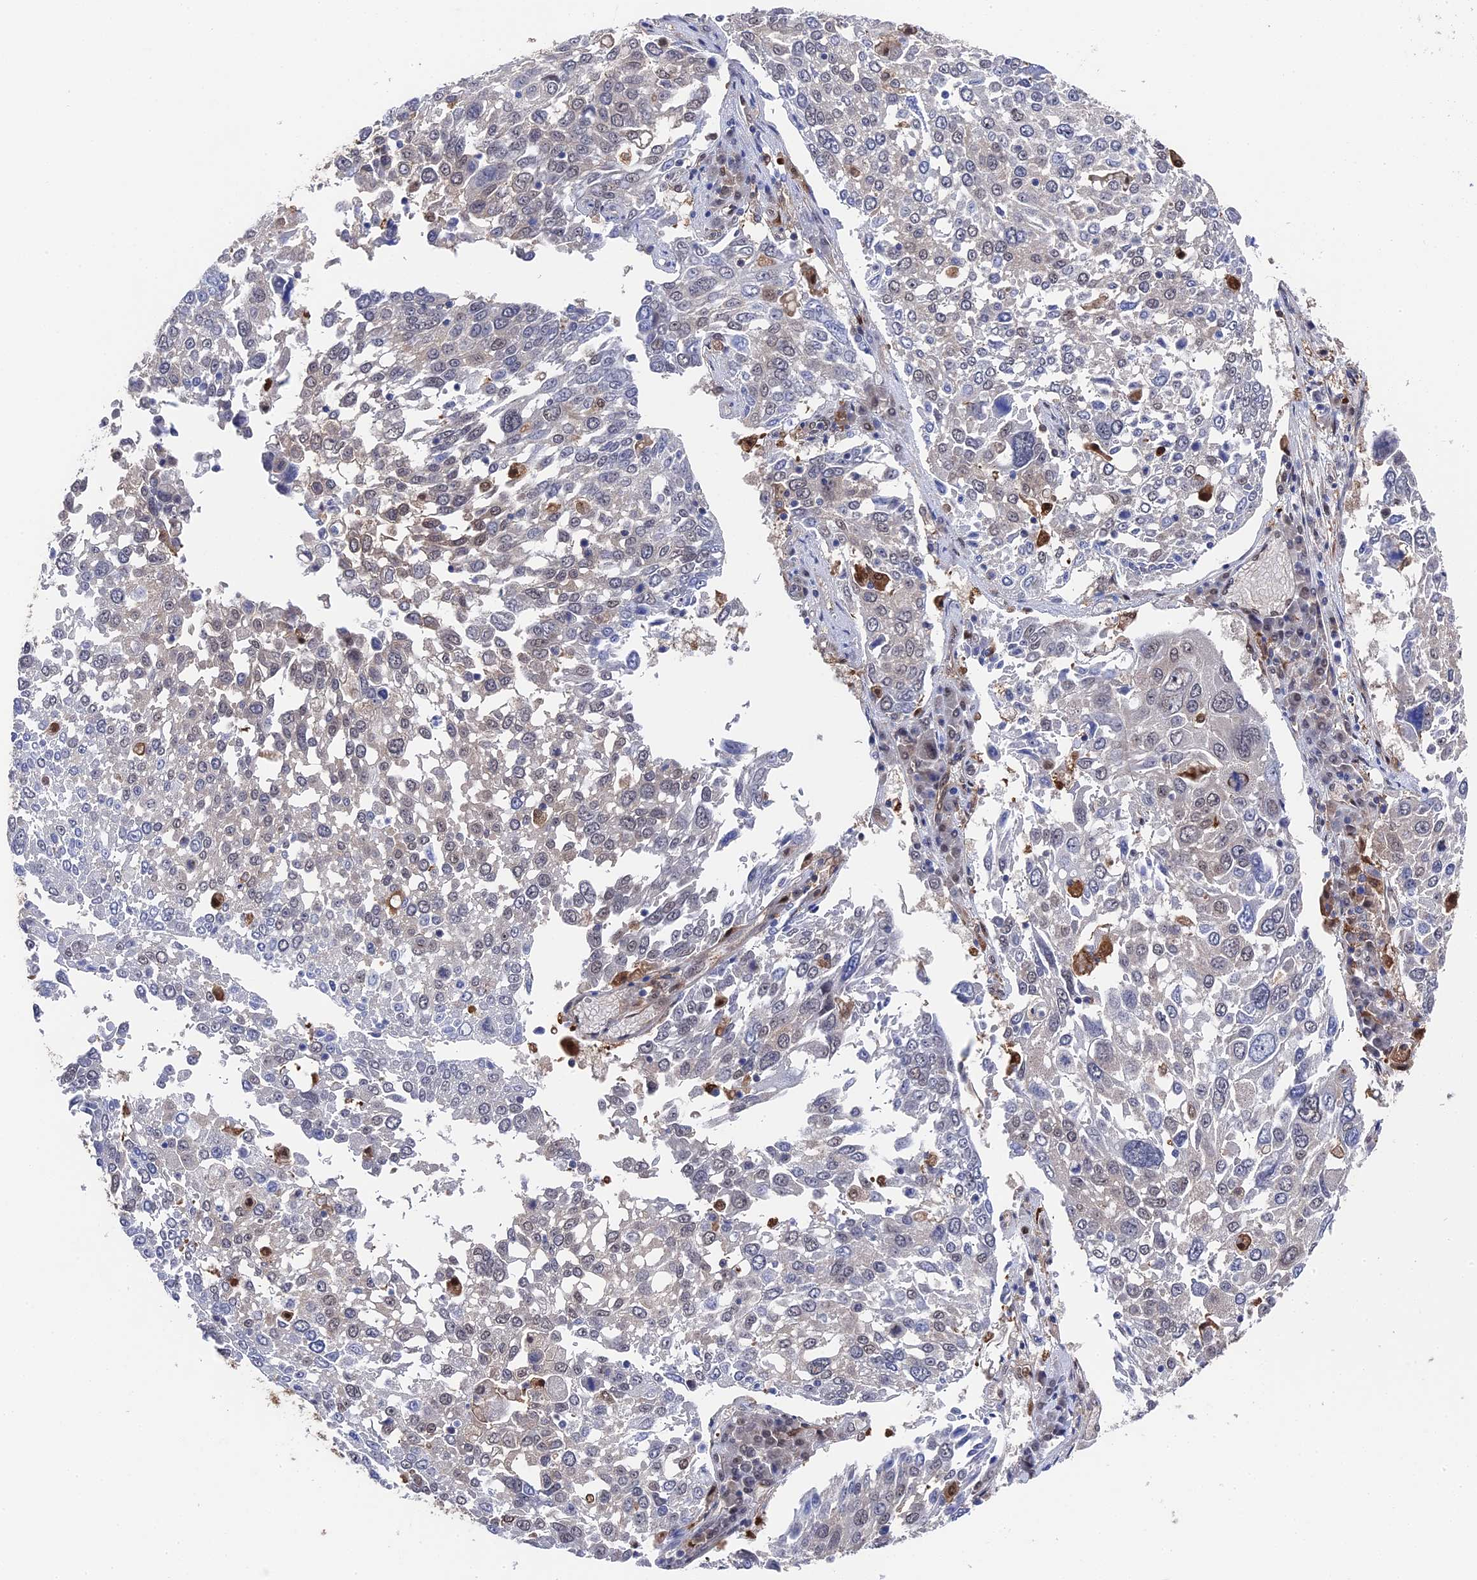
{"staining": {"intensity": "weak", "quantity": "<25%", "location": "cytoplasmic/membranous,nuclear"}, "tissue": "lung cancer", "cell_type": "Tumor cells", "image_type": "cancer", "snomed": [{"axis": "morphology", "description": "Squamous cell carcinoma, NOS"}, {"axis": "topography", "description": "Lung"}], "caption": "There is no significant positivity in tumor cells of lung cancer (squamous cell carcinoma).", "gene": "RNH1", "patient": {"sex": "male", "age": 65}}